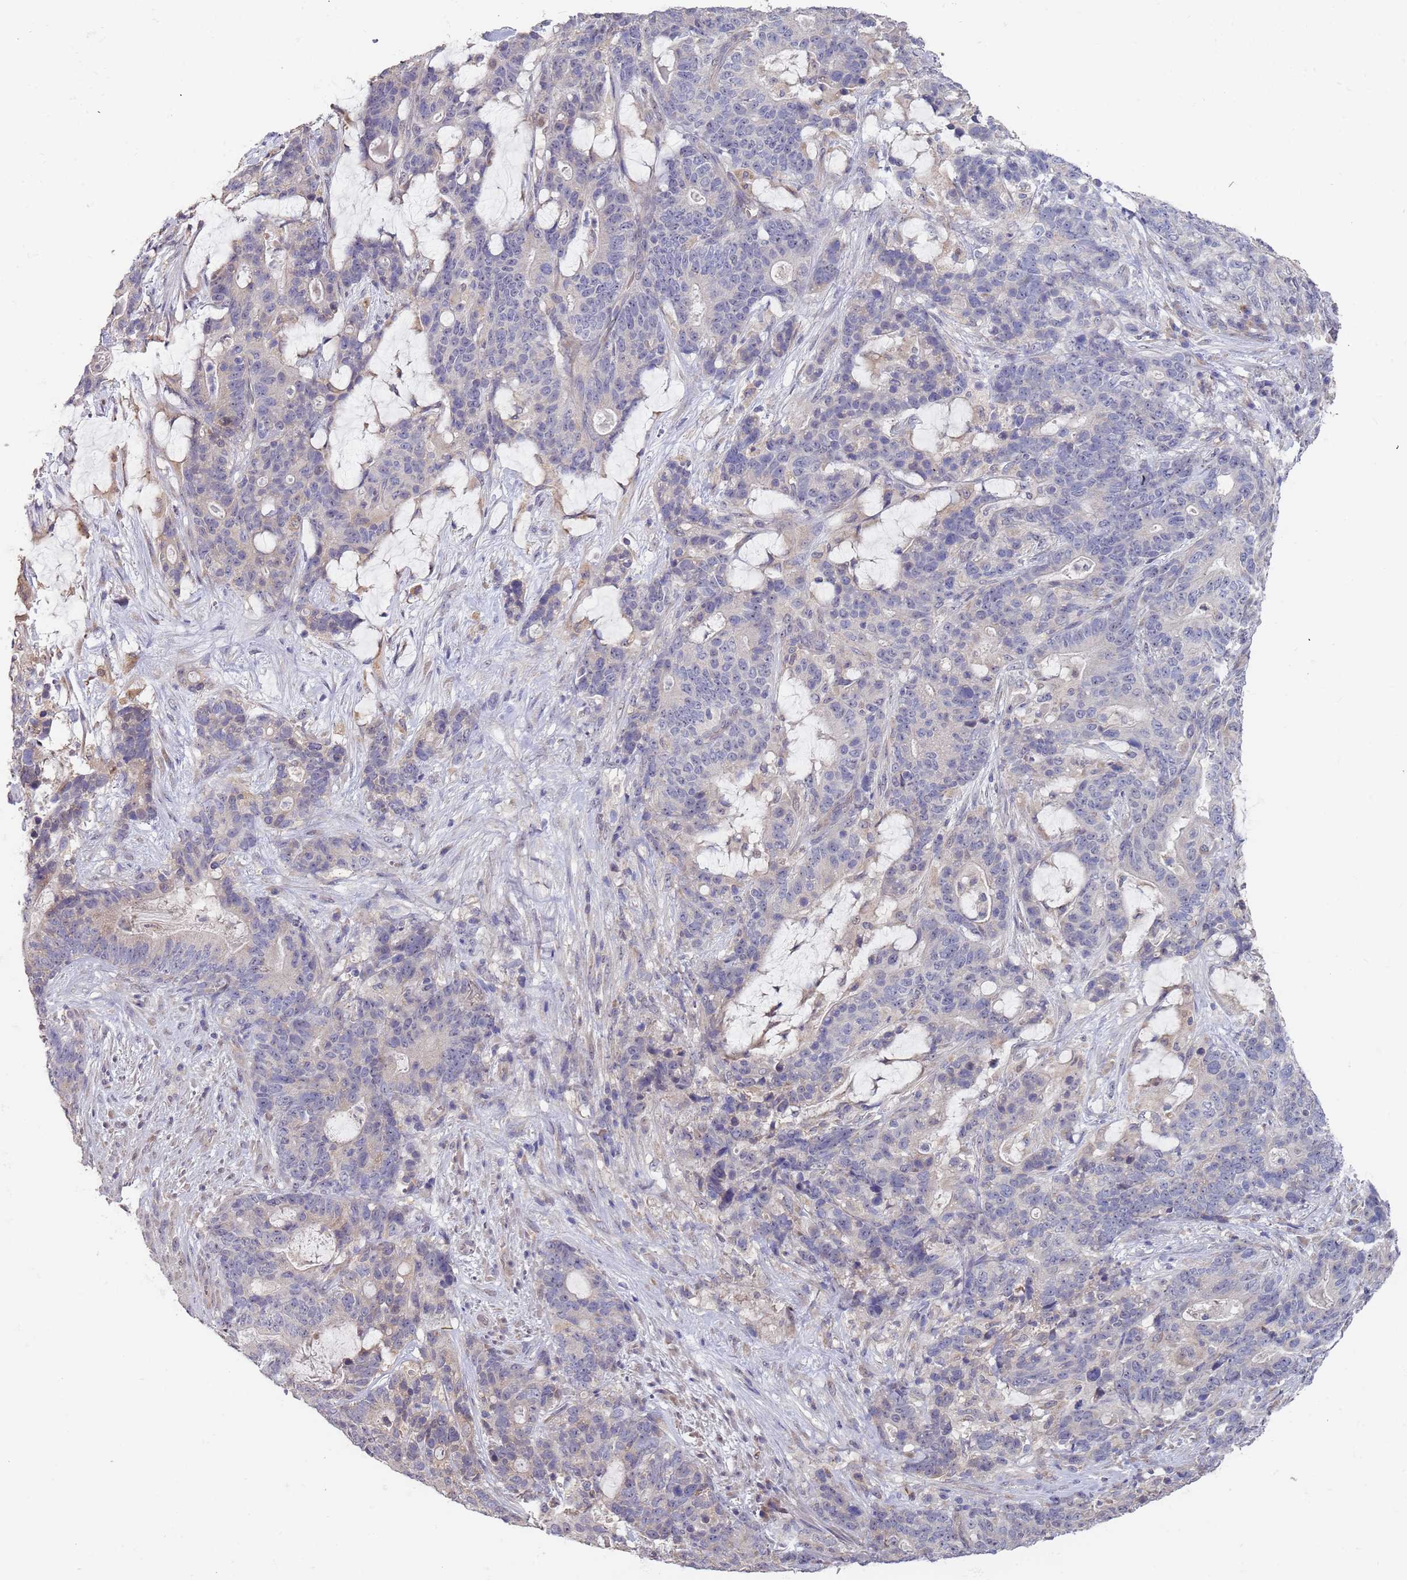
{"staining": {"intensity": "negative", "quantity": "none", "location": "none"}, "tissue": "stomach cancer", "cell_type": "Tumor cells", "image_type": "cancer", "snomed": [{"axis": "morphology", "description": "Normal tissue, NOS"}, {"axis": "morphology", "description": "Adenocarcinoma, NOS"}, {"axis": "topography", "description": "Stomach"}], "caption": "Immunohistochemistry (IHC) image of neoplastic tissue: stomach adenocarcinoma stained with DAB (3,3'-diaminobenzidine) exhibits no significant protein positivity in tumor cells. (Stains: DAB immunohistochemistry (IHC) with hematoxylin counter stain, Microscopy: brightfield microscopy at high magnification).", "gene": "TMEM64", "patient": {"sex": "female", "age": 64}}